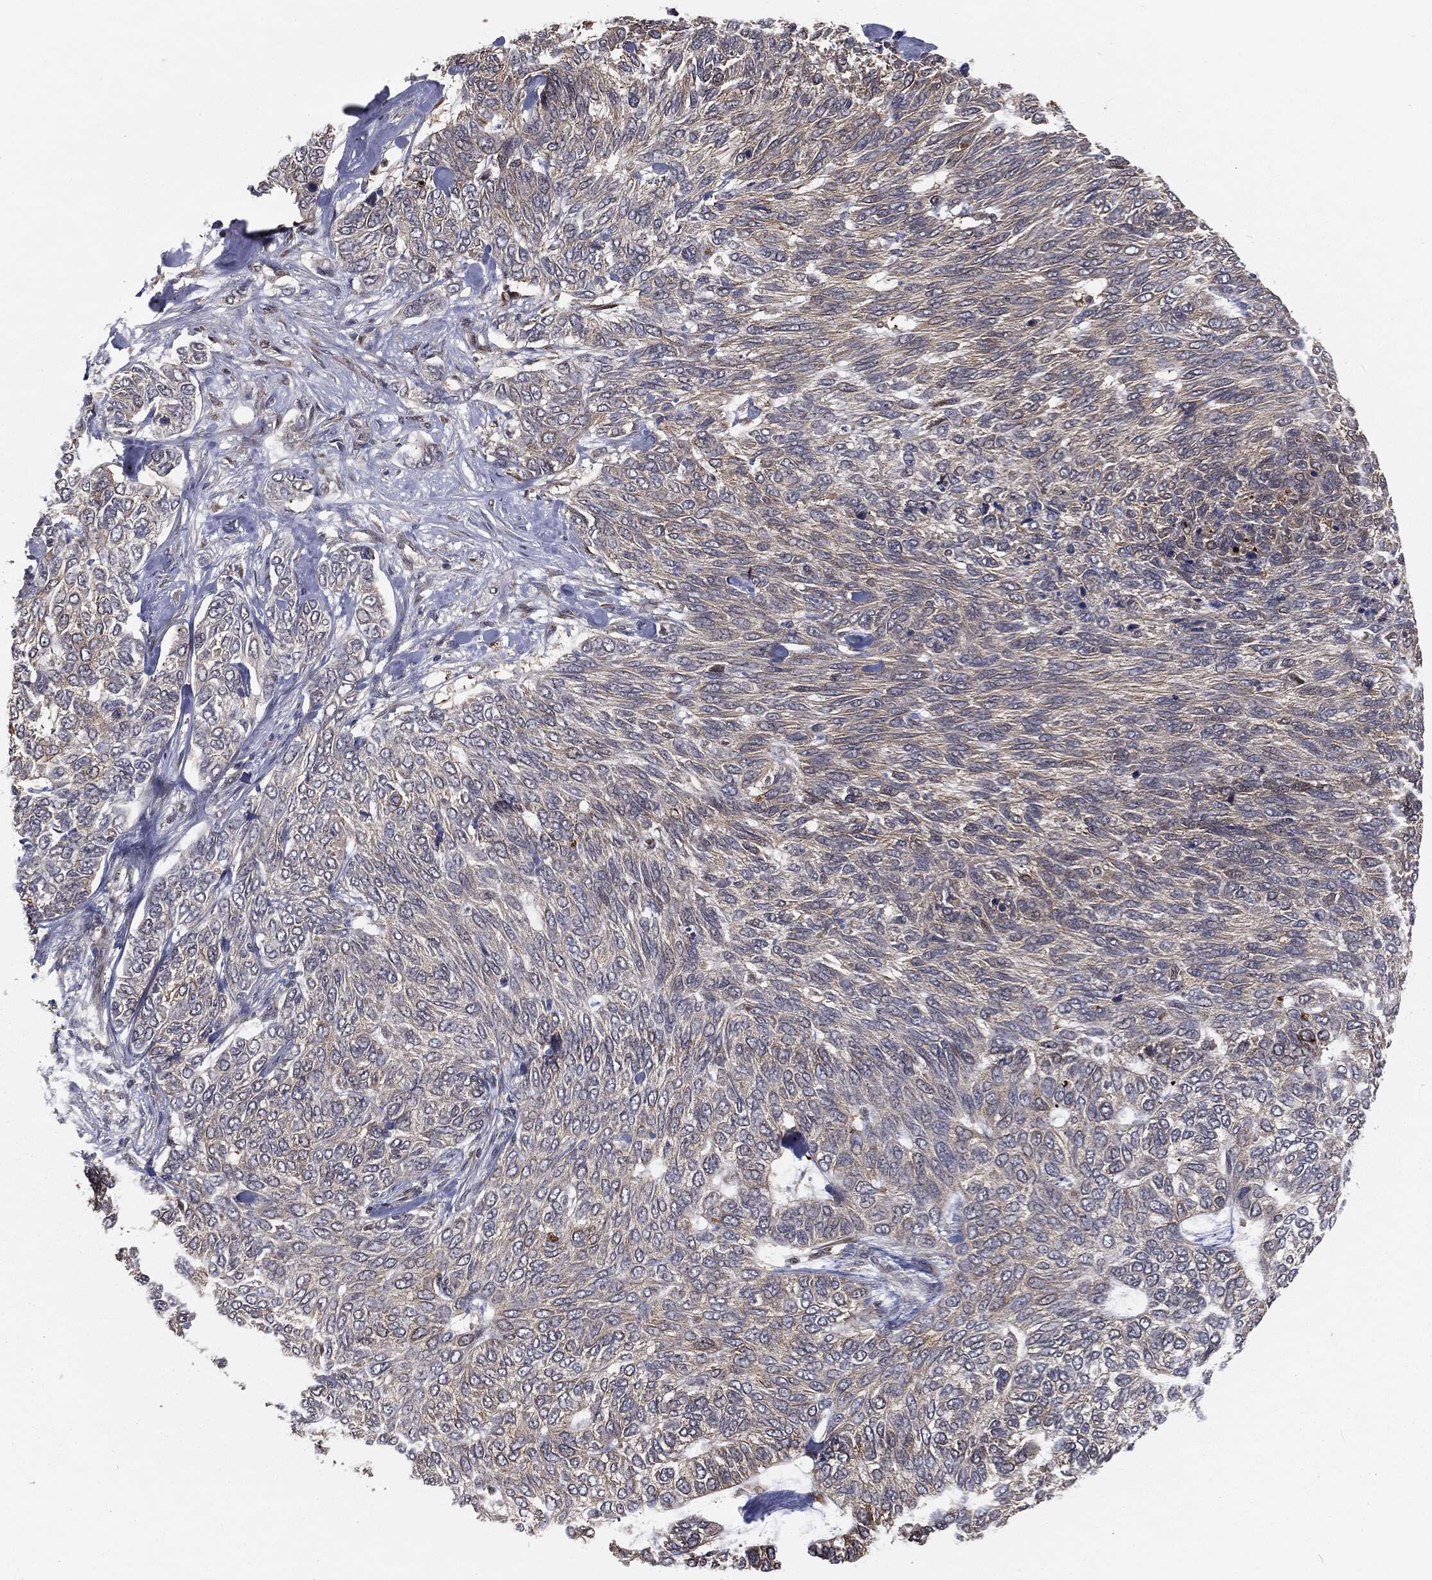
{"staining": {"intensity": "negative", "quantity": "none", "location": "none"}, "tissue": "skin cancer", "cell_type": "Tumor cells", "image_type": "cancer", "snomed": [{"axis": "morphology", "description": "Basal cell carcinoma"}, {"axis": "topography", "description": "Skin"}], "caption": "The histopathology image demonstrates no significant positivity in tumor cells of skin cancer (basal cell carcinoma).", "gene": "FBXO7", "patient": {"sex": "female", "age": 65}}